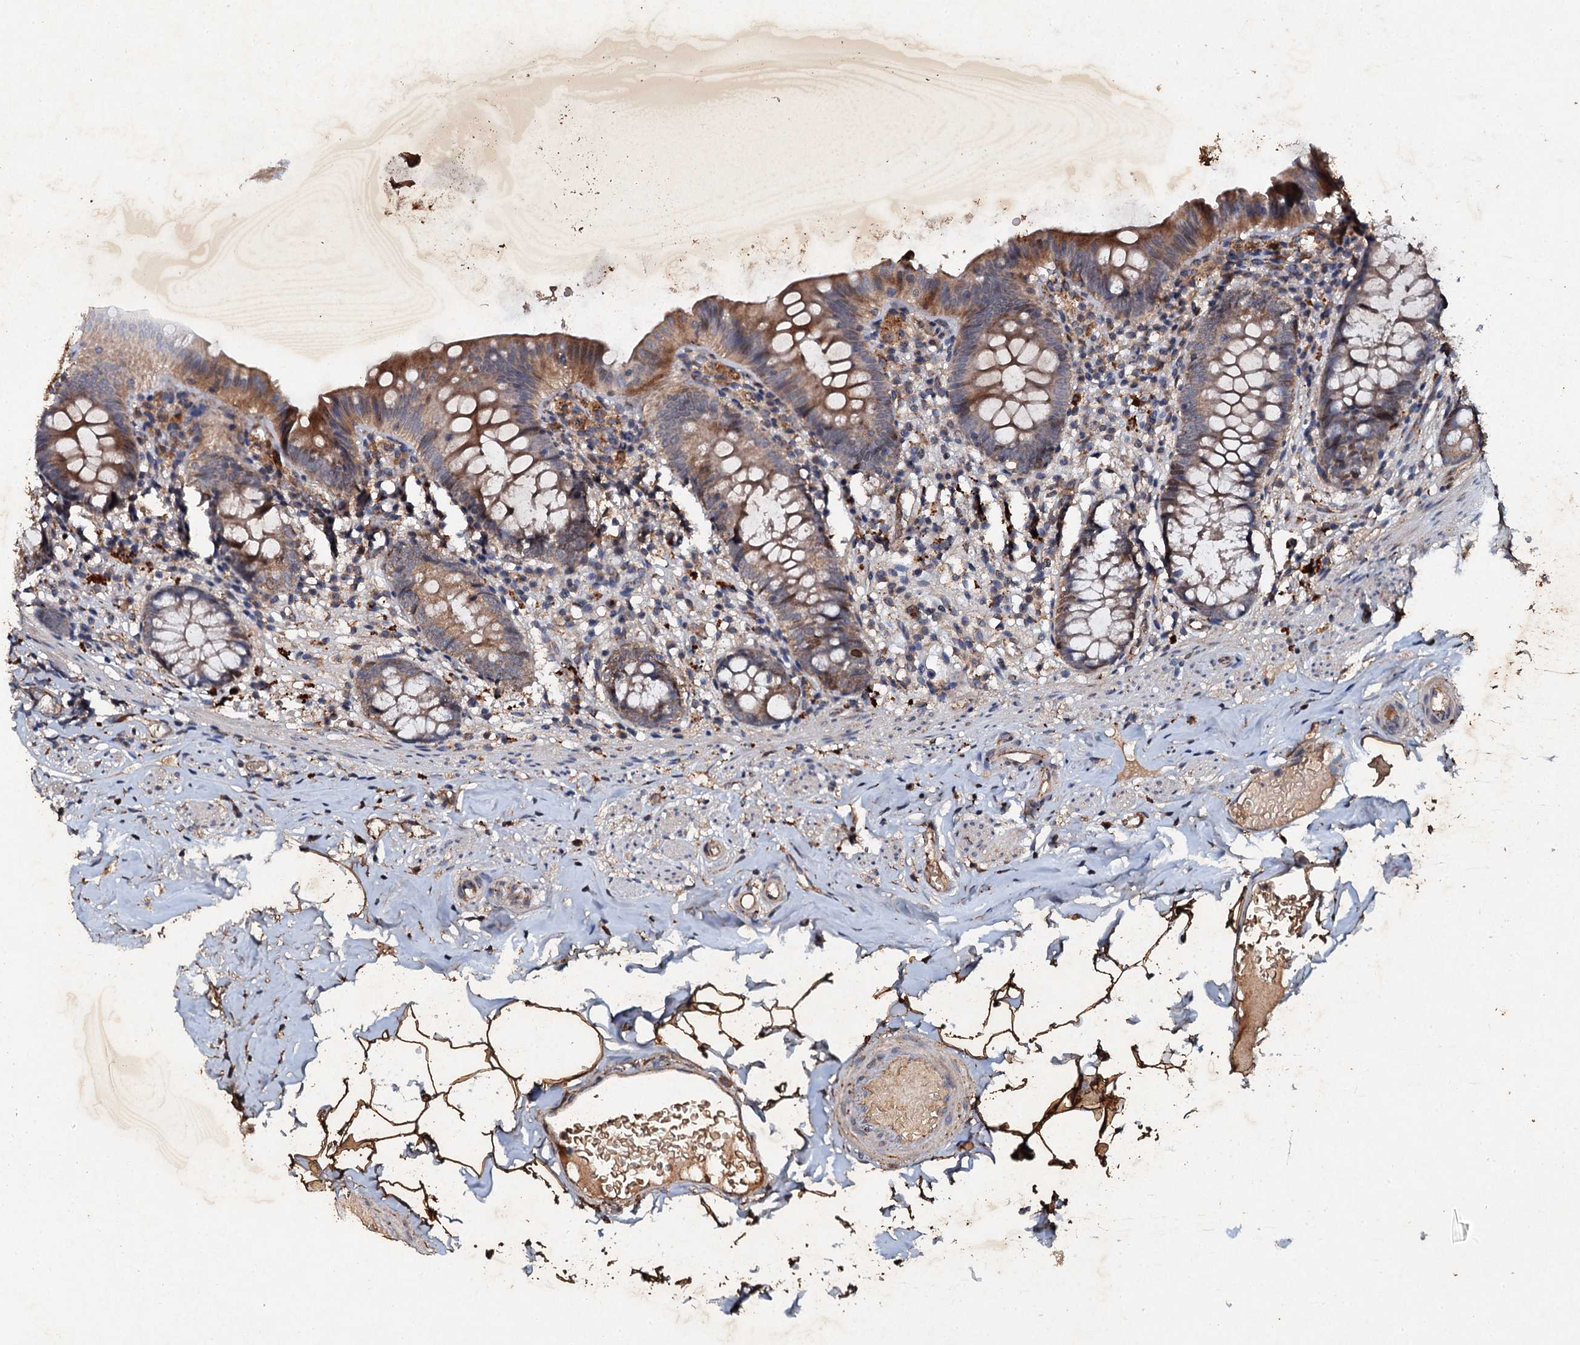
{"staining": {"intensity": "moderate", "quantity": "25%-75%", "location": "cytoplasmic/membranous"}, "tissue": "appendix", "cell_type": "Glandular cells", "image_type": "normal", "snomed": [{"axis": "morphology", "description": "Normal tissue, NOS"}, {"axis": "topography", "description": "Appendix"}], "caption": "A brown stain highlights moderate cytoplasmic/membranous positivity of a protein in glandular cells of benign appendix. (Stains: DAB (3,3'-diaminobenzidine) in brown, nuclei in blue, Microscopy: brightfield microscopy at high magnification).", "gene": "ADAMTS10", "patient": {"sex": "male", "age": 55}}